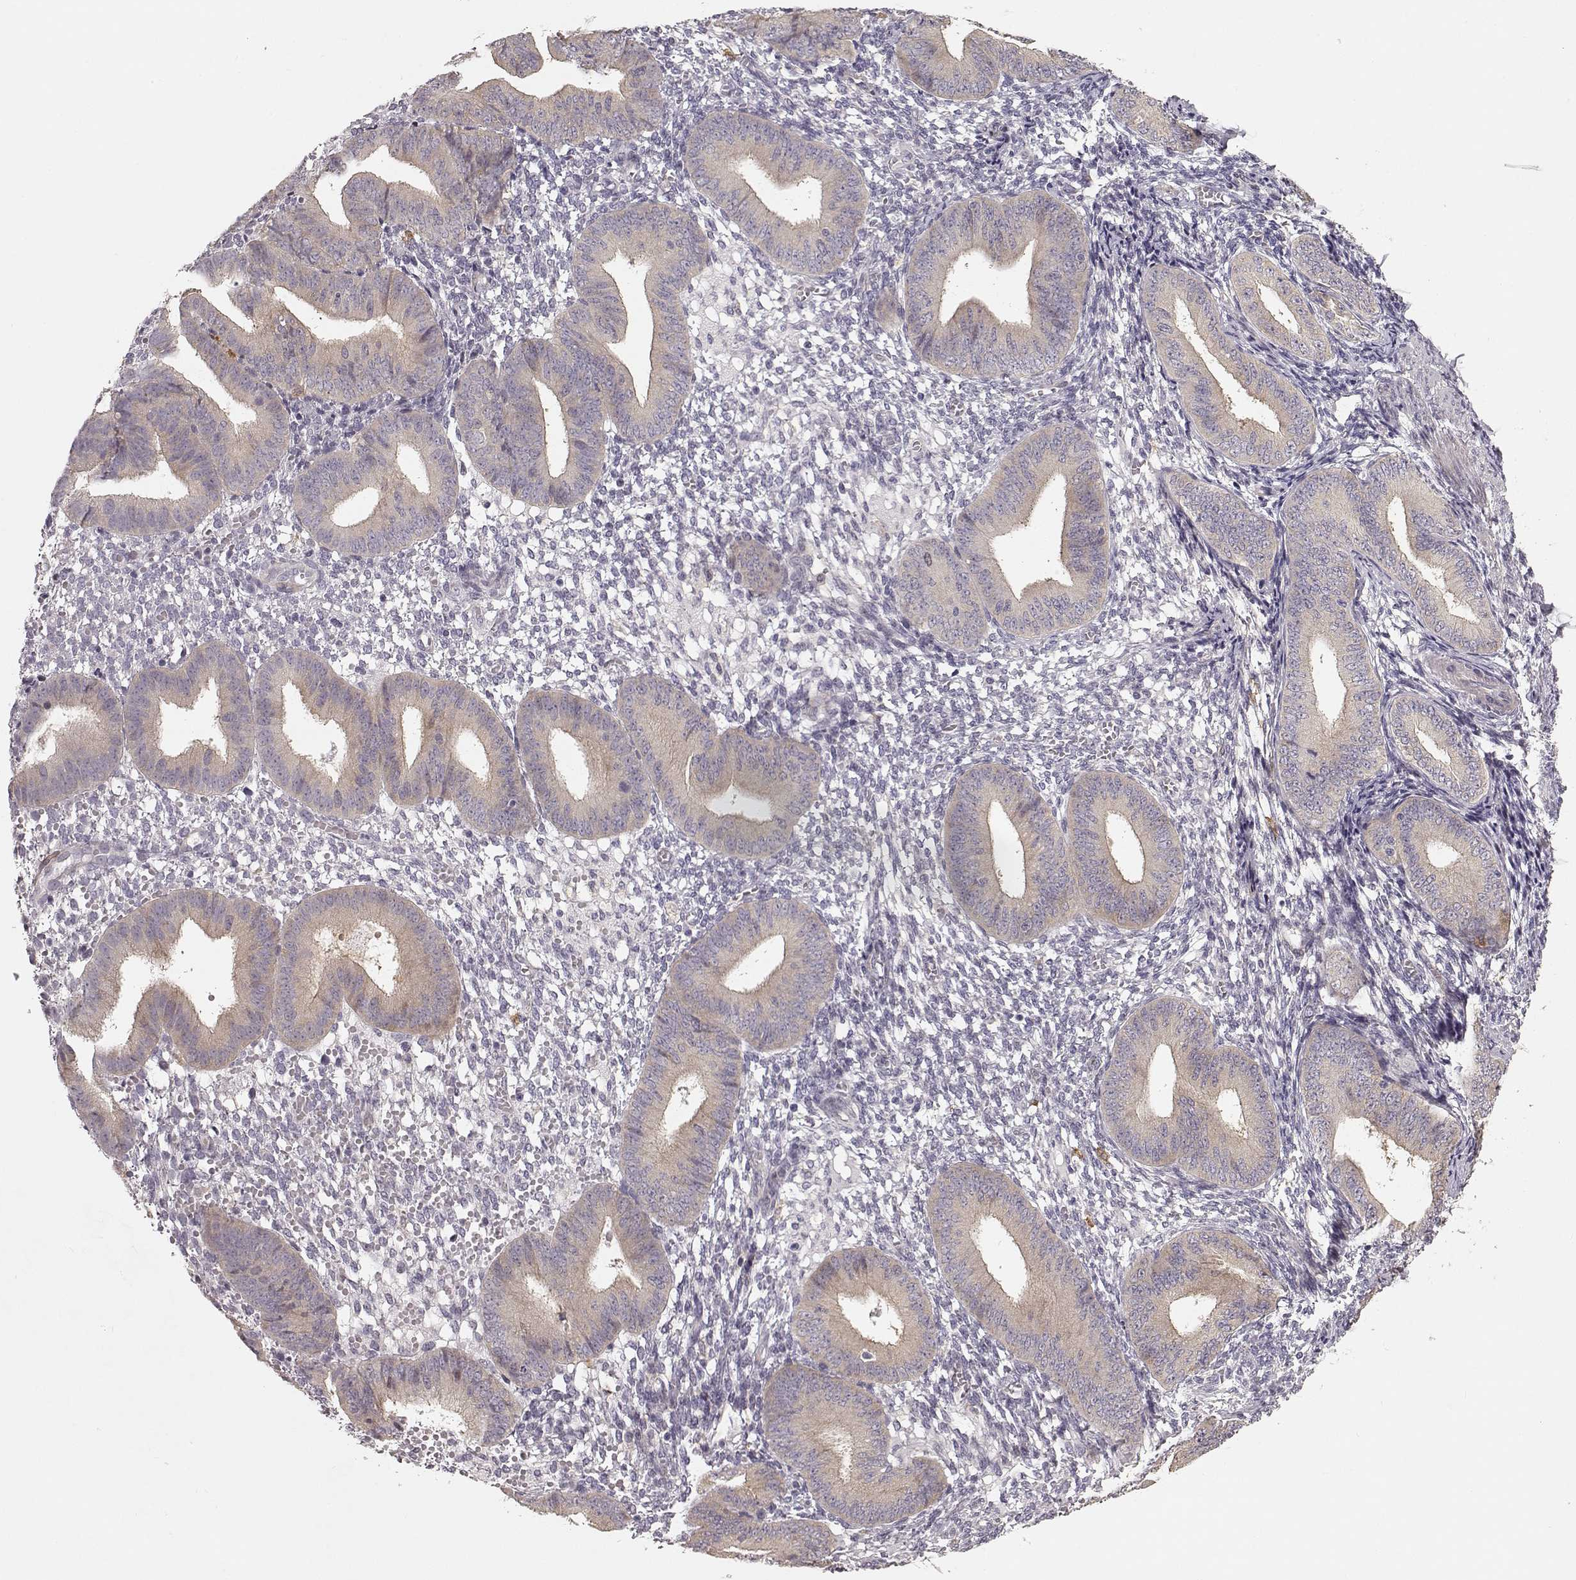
{"staining": {"intensity": "negative", "quantity": "none", "location": "none"}, "tissue": "endometrium", "cell_type": "Cells in endometrial stroma", "image_type": "normal", "snomed": [{"axis": "morphology", "description": "Normal tissue, NOS"}, {"axis": "topography", "description": "Endometrium"}], "caption": "IHC photomicrograph of unremarkable endometrium: human endometrium stained with DAB (3,3'-diaminobenzidine) exhibits no significant protein staining in cells in endometrial stroma.", "gene": "GPR50", "patient": {"sex": "female", "age": 39}}